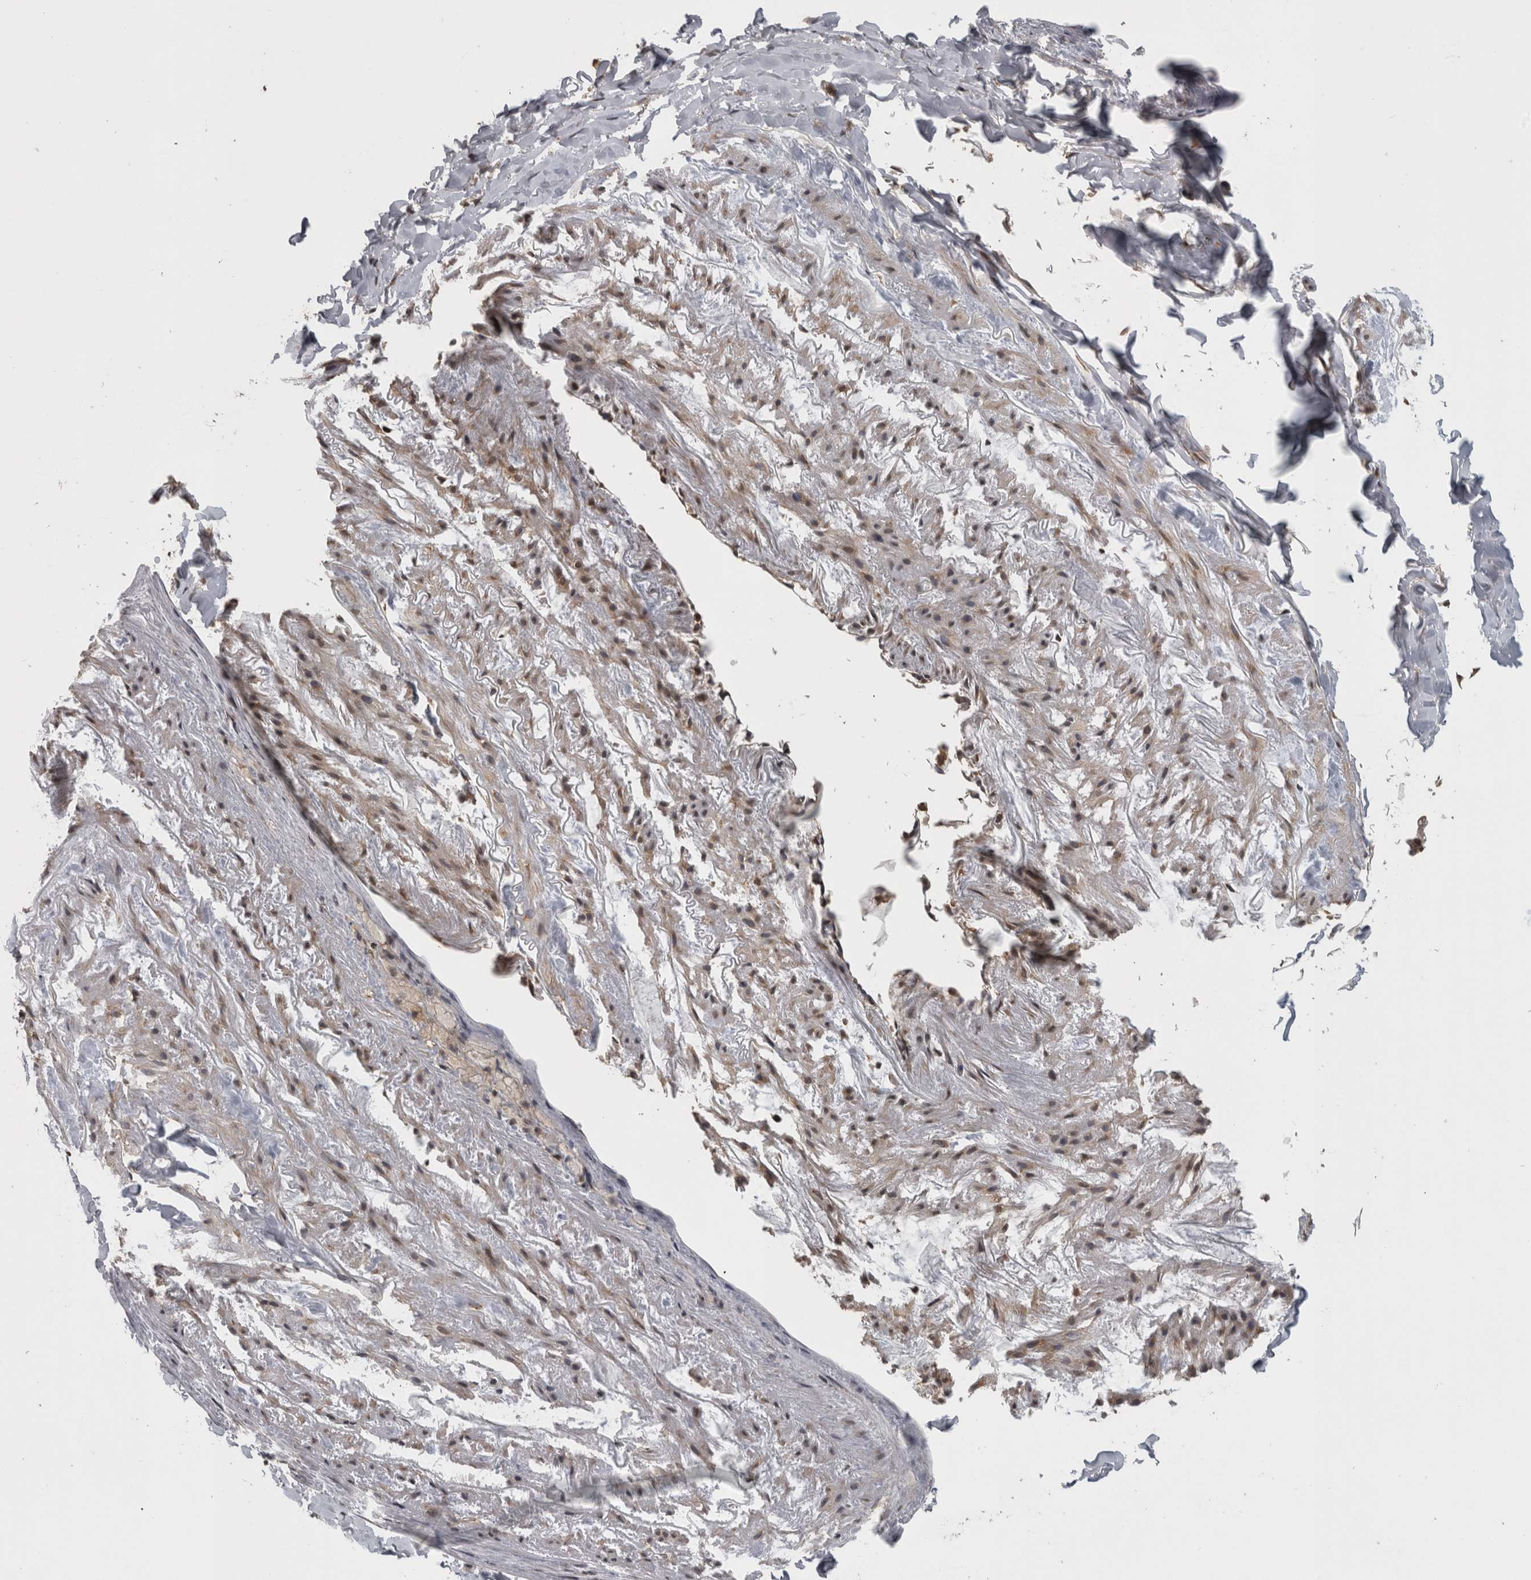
{"staining": {"intensity": "moderate", "quantity": ">75%", "location": "cytoplasmic/membranous"}, "tissue": "bronchus", "cell_type": "Respiratory epithelial cells", "image_type": "normal", "snomed": [{"axis": "morphology", "description": "Normal tissue, NOS"}, {"axis": "topography", "description": "Cartilage tissue"}, {"axis": "topography", "description": "Bronchus"}, {"axis": "topography", "description": "Lung"}], "caption": "Respiratory epithelial cells display medium levels of moderate cytoplasmic/membranous staining in about >75% of cells in benign bronchus.", "gene": "ATXN2", "patient": {"sex": "male", "age": 64}}